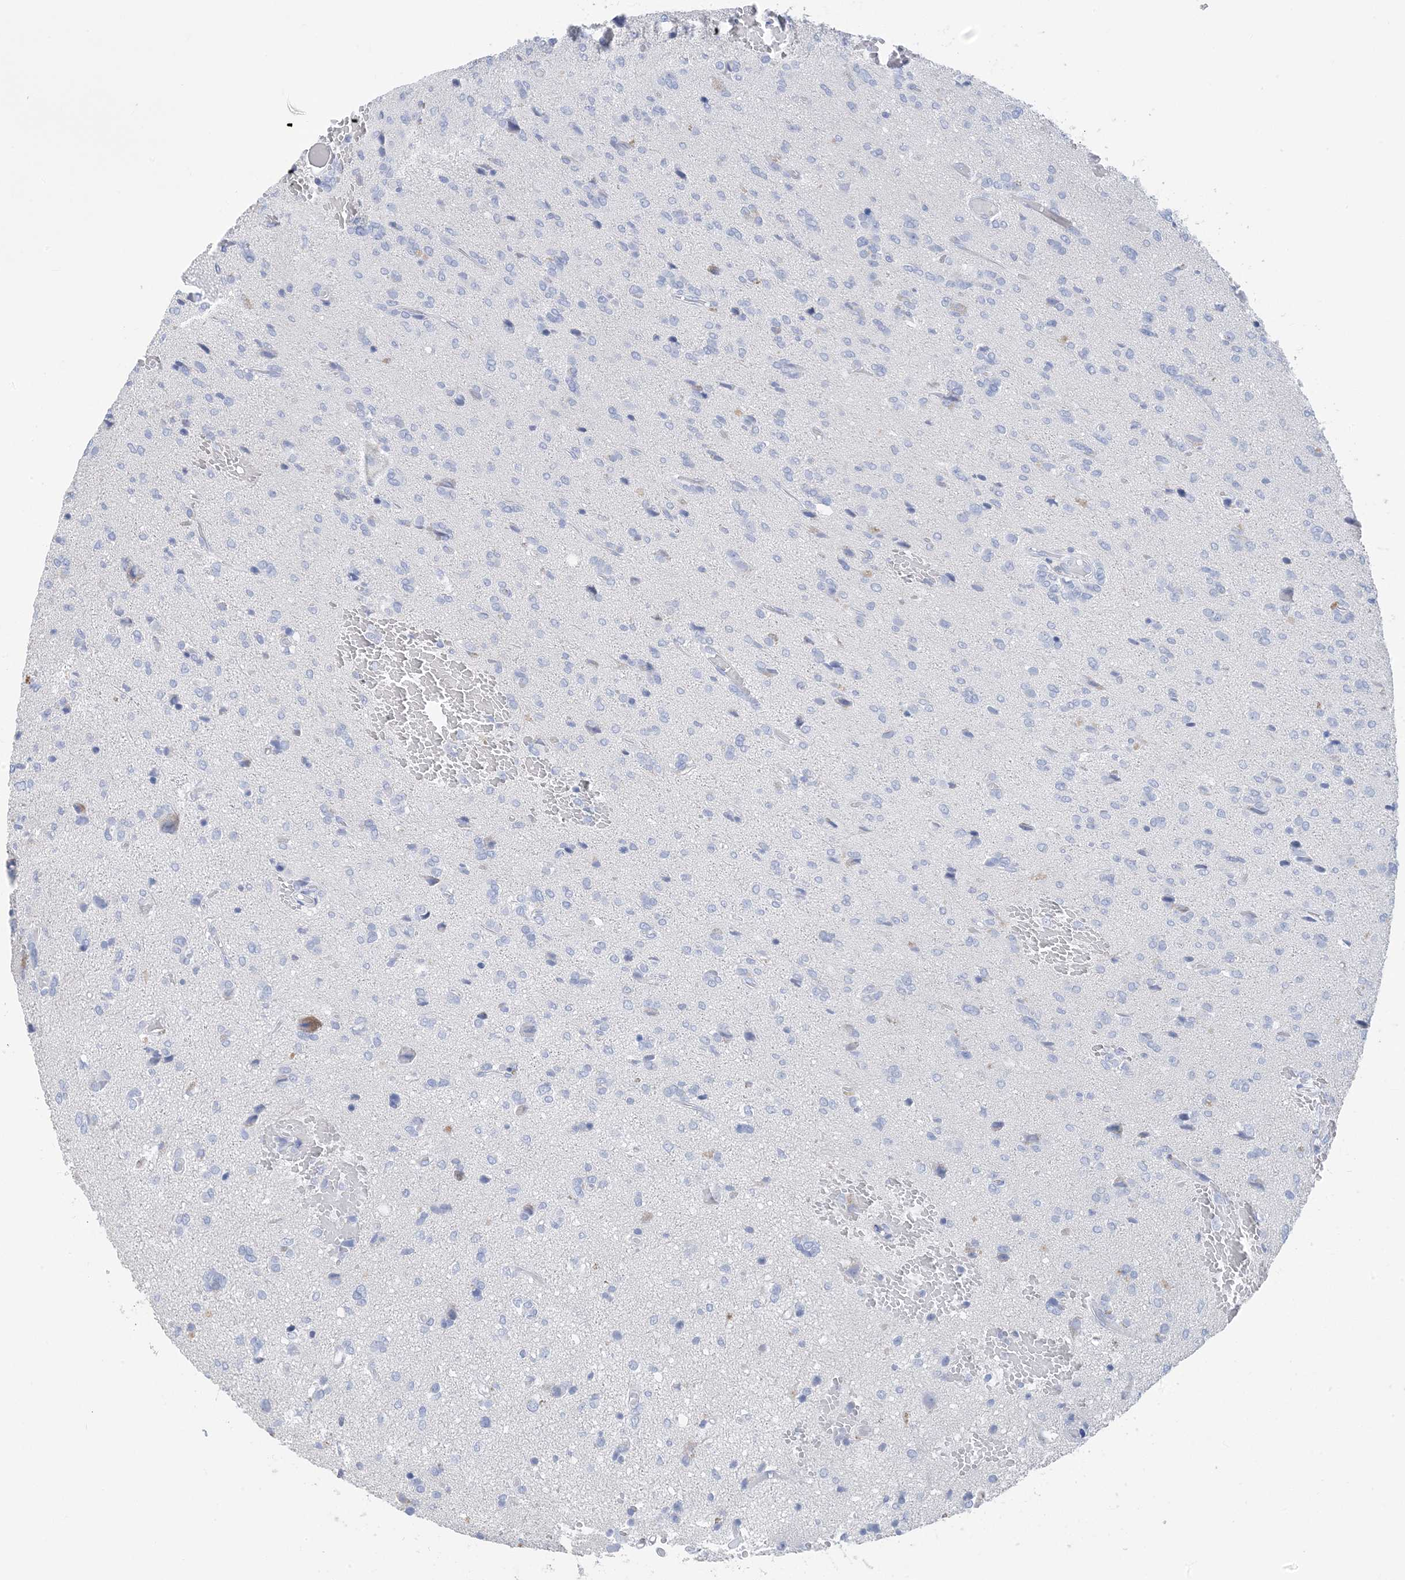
{"staining": {"intensity": "negative", "quantity": "none", "location": "none"}, "tissue": "glioma", "cell_type": "Tumor cells", "image_type": "cancer", "snomed": [{"axis": "morphology", "description": "Glioma, malignant, High grade"}, {"axis": "topography", "description": "Brain"}], "caption": "The IHC photomicrograph has no significant positivity in tumor cells of malignant glioma (high-grade) tissue. (DAB immunohistochemistry with hematoxylin counter stain).", "gene": "SH3YL1", "patient": {"sex": "female", "age": 59}}